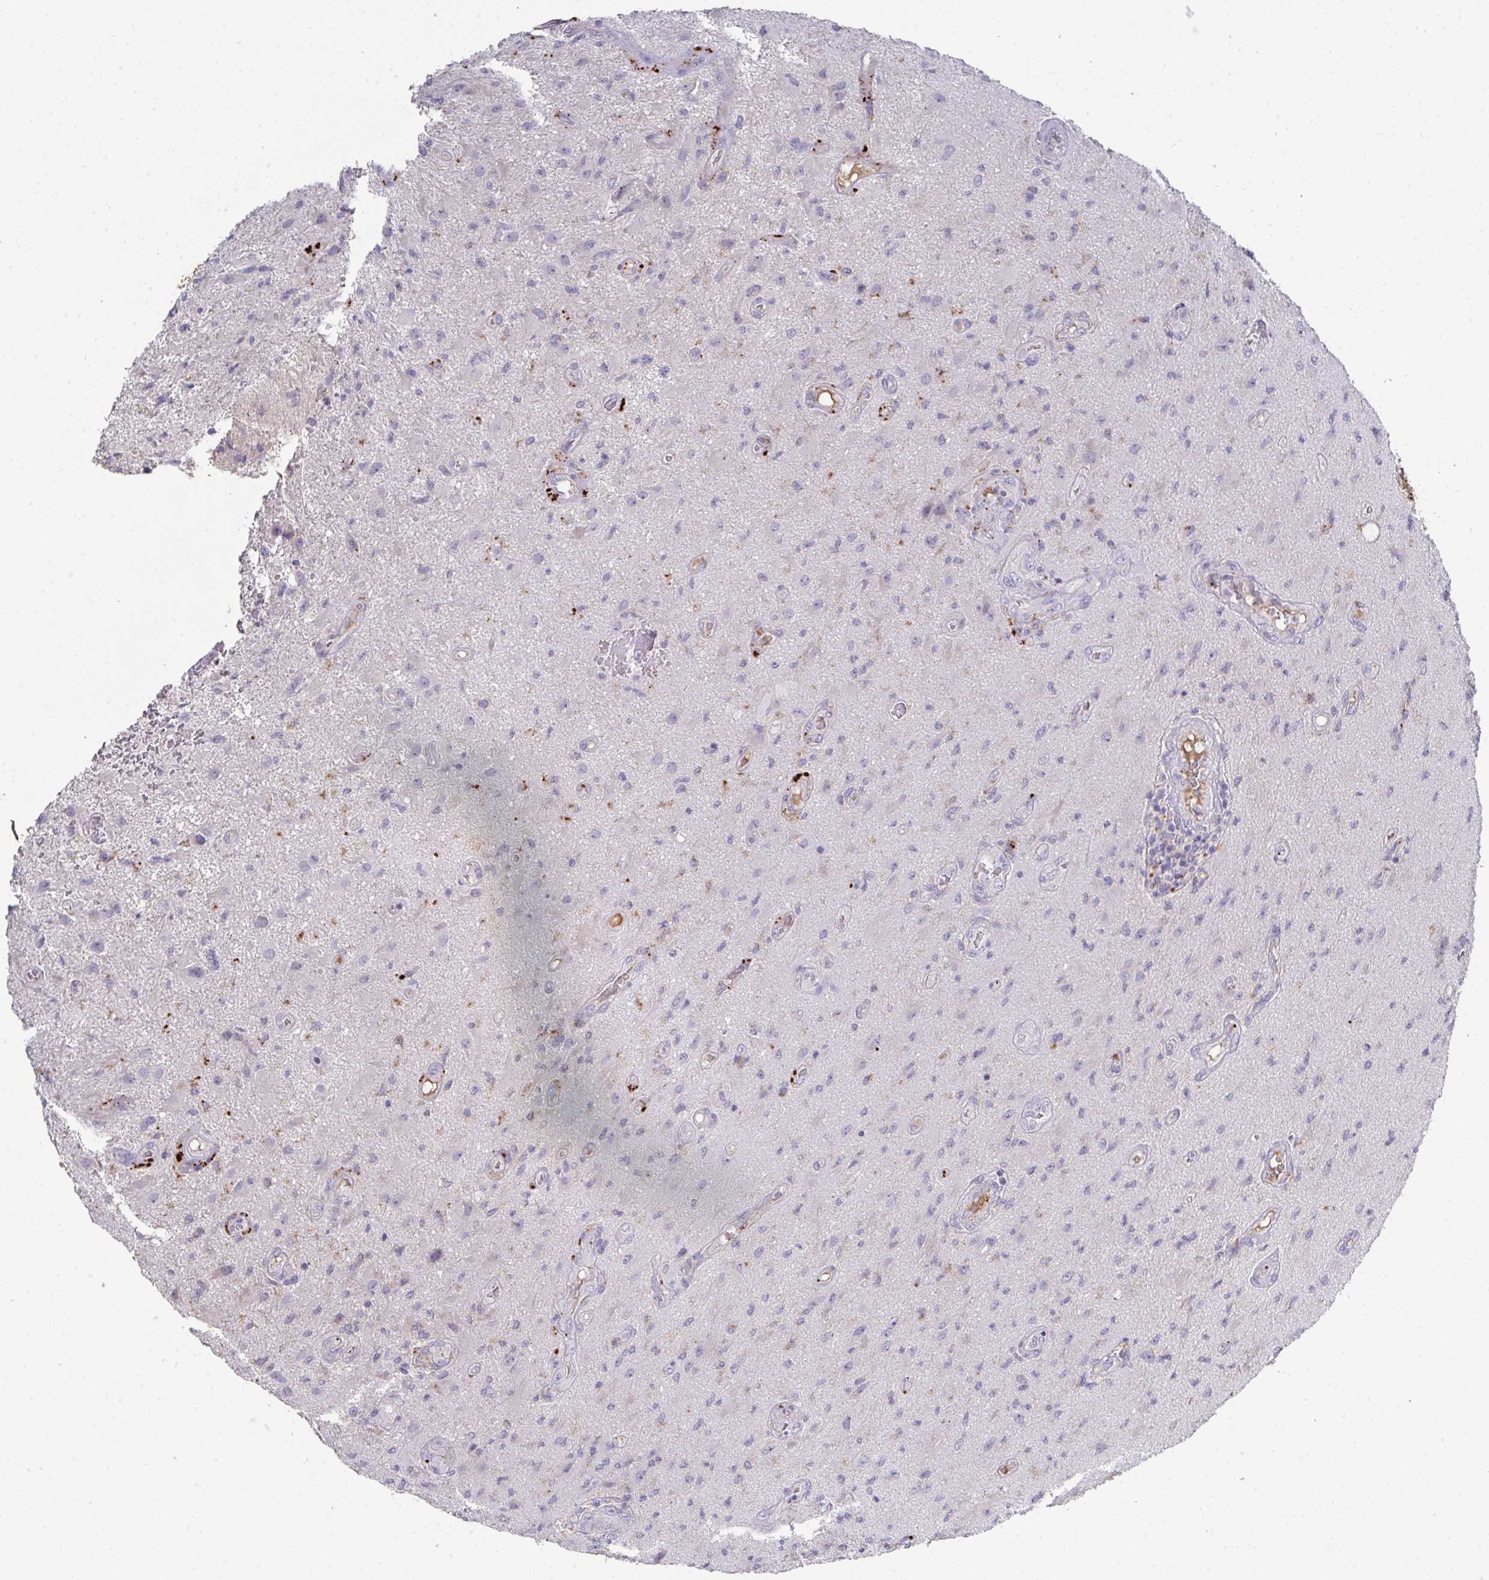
{"staining": {"intensity": "negative", "quantity": "none", "location": "none"}, "tissue": "glioma", "cell_type": "Tumor cells", "image_type": "cancer", "snomed": [{"axis": "morphology", "description": "Glioma, malignant, High grade"}, {"axis": "topography", "description": "Brain"}], "caption": "A histopathology image of human glioma is negative for staining in tumor cells.", "gene": "HGFAC", "patient": {"sex": "male", "age": 67}}